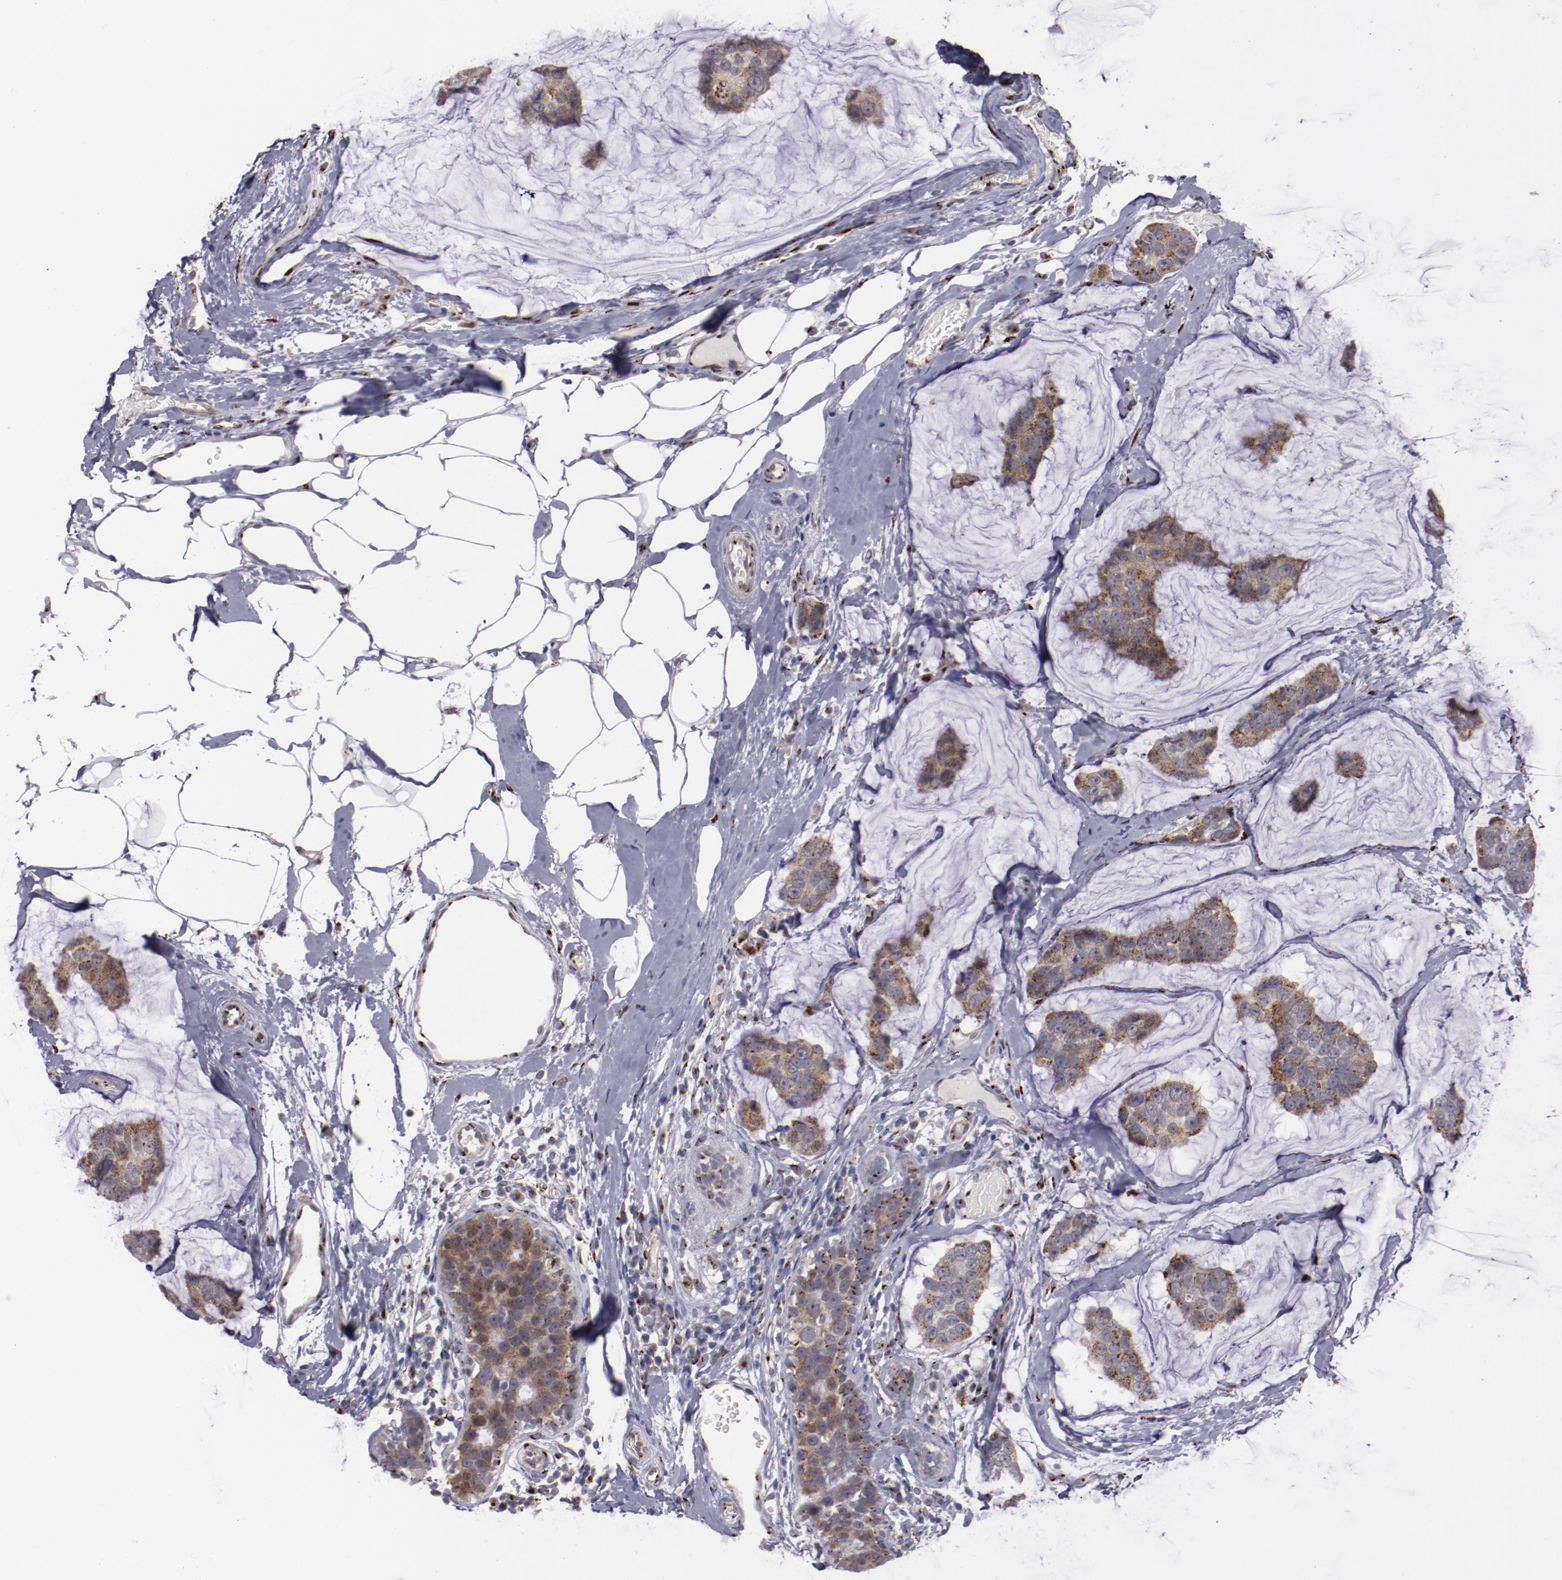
{"staining": {"intensity": "strong", "quantity": ">75%", "location": "cytoplasmic/membranous"}, "tissue": "breast cancer", "cell_type": "Tumor cells", "image_type": "cancer", "snomed": [{"axis": "morphology", "description": "Normal tissue, NOS"}, {"axis": "morphology", "description": "Duct carcinoma"}, {"axis": "topography", "description": "Breast"}], "caption": "A histopathology image showing strong cytoplasmic/membranous staining in about >75% of tumor cells in breast cancer (intraductal carcinoma), as visualized by brown immunohistochemical staining.", "gene": "GOLIM4", "patient": {"sex": "female", "age": 50}}